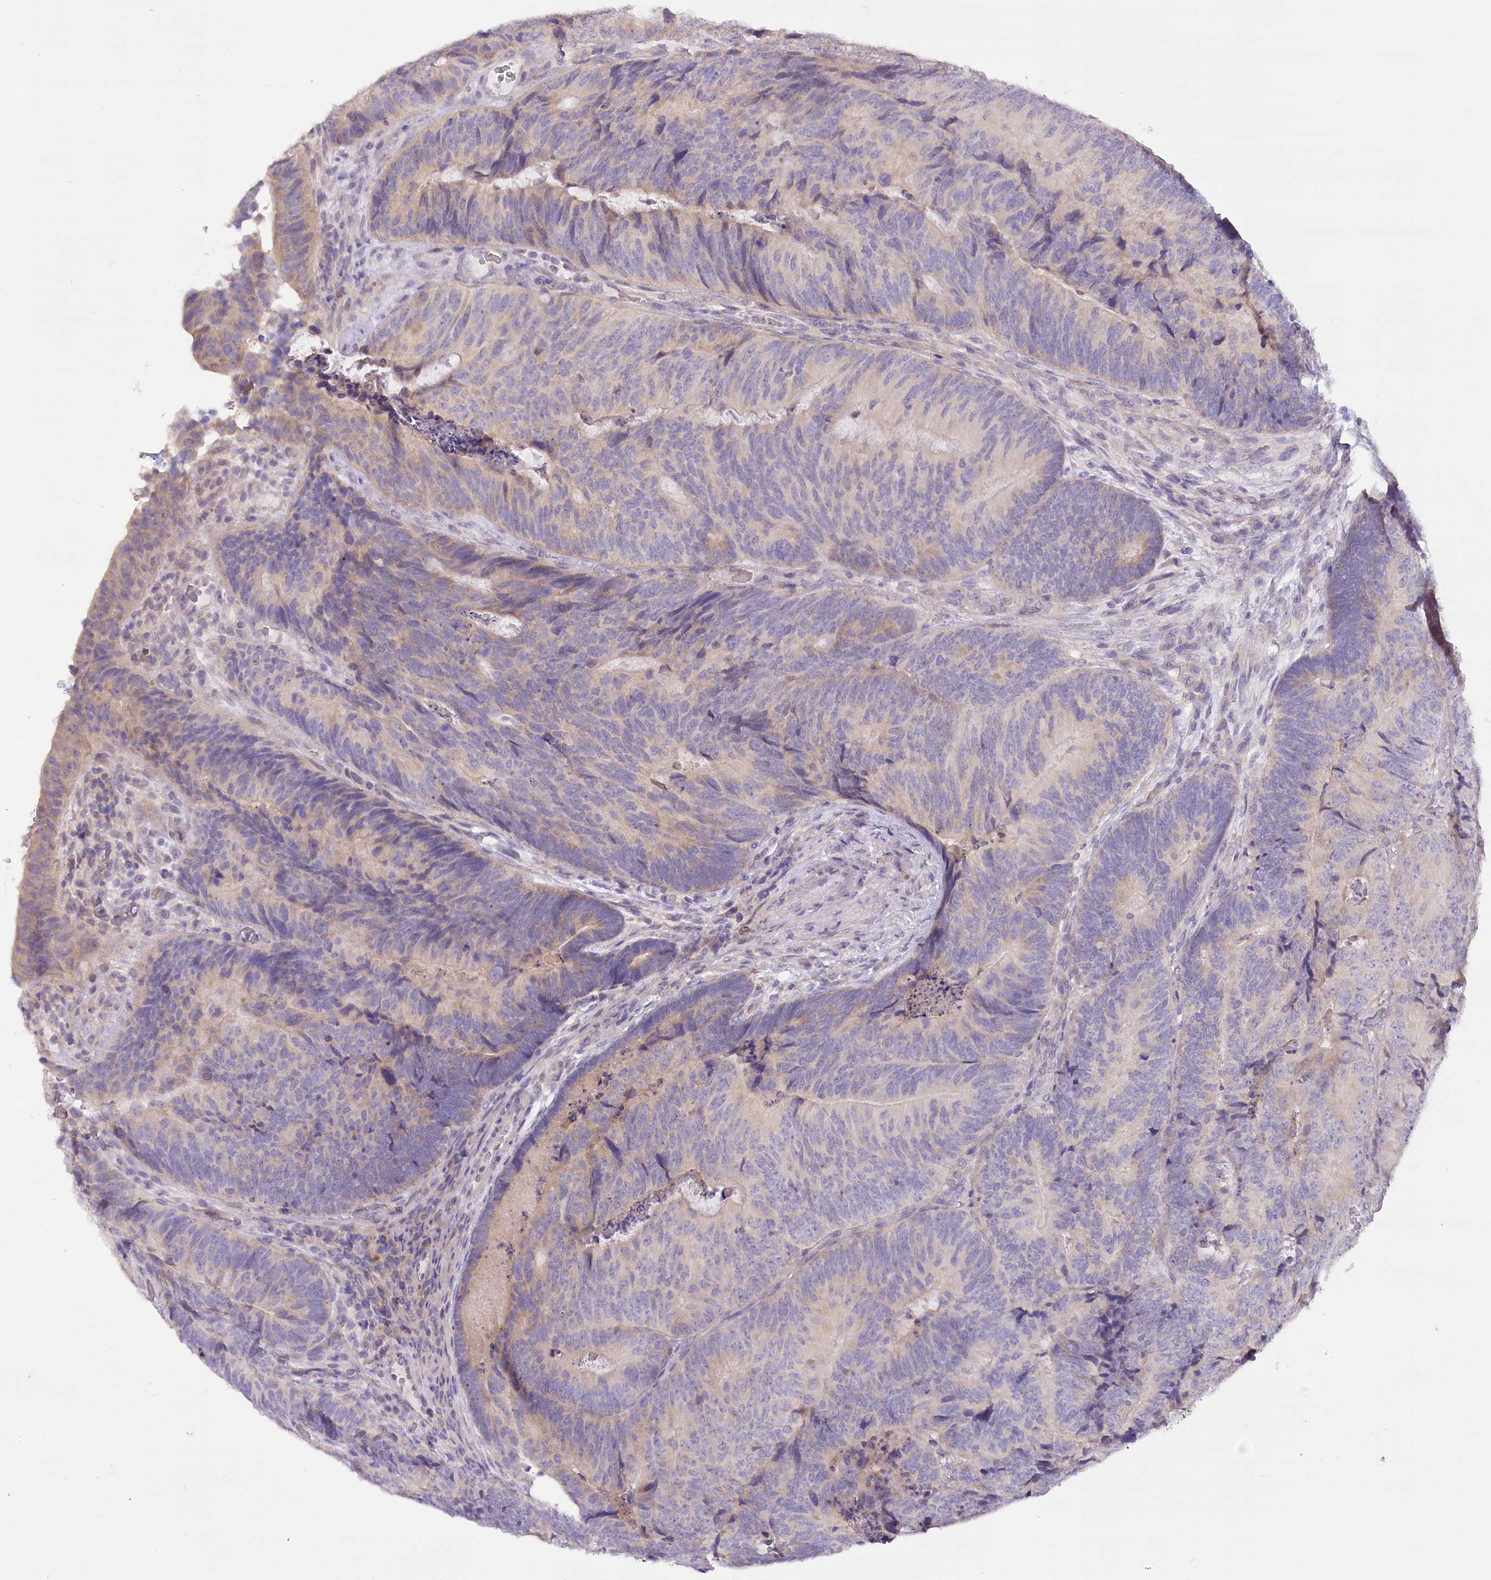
{"staining": {"intensity": "weak", "quantity": "<25%", "location": "cytoplasmic/membranous"}, "tissue": "colorectal cancer", "cell_type": "Tumor cells", "image_type": "cancer", "snomed": [{"axis": "morphology", "description": "Adenocarcinoma, NOS"}, {"axis": "topography", "description": "Colon"}], "caption": "Tumor cells show no significant protein staining in colorectal cancer.", "gene": "DCUN1D1", "patient": {"sex": "female", "age": 67}}